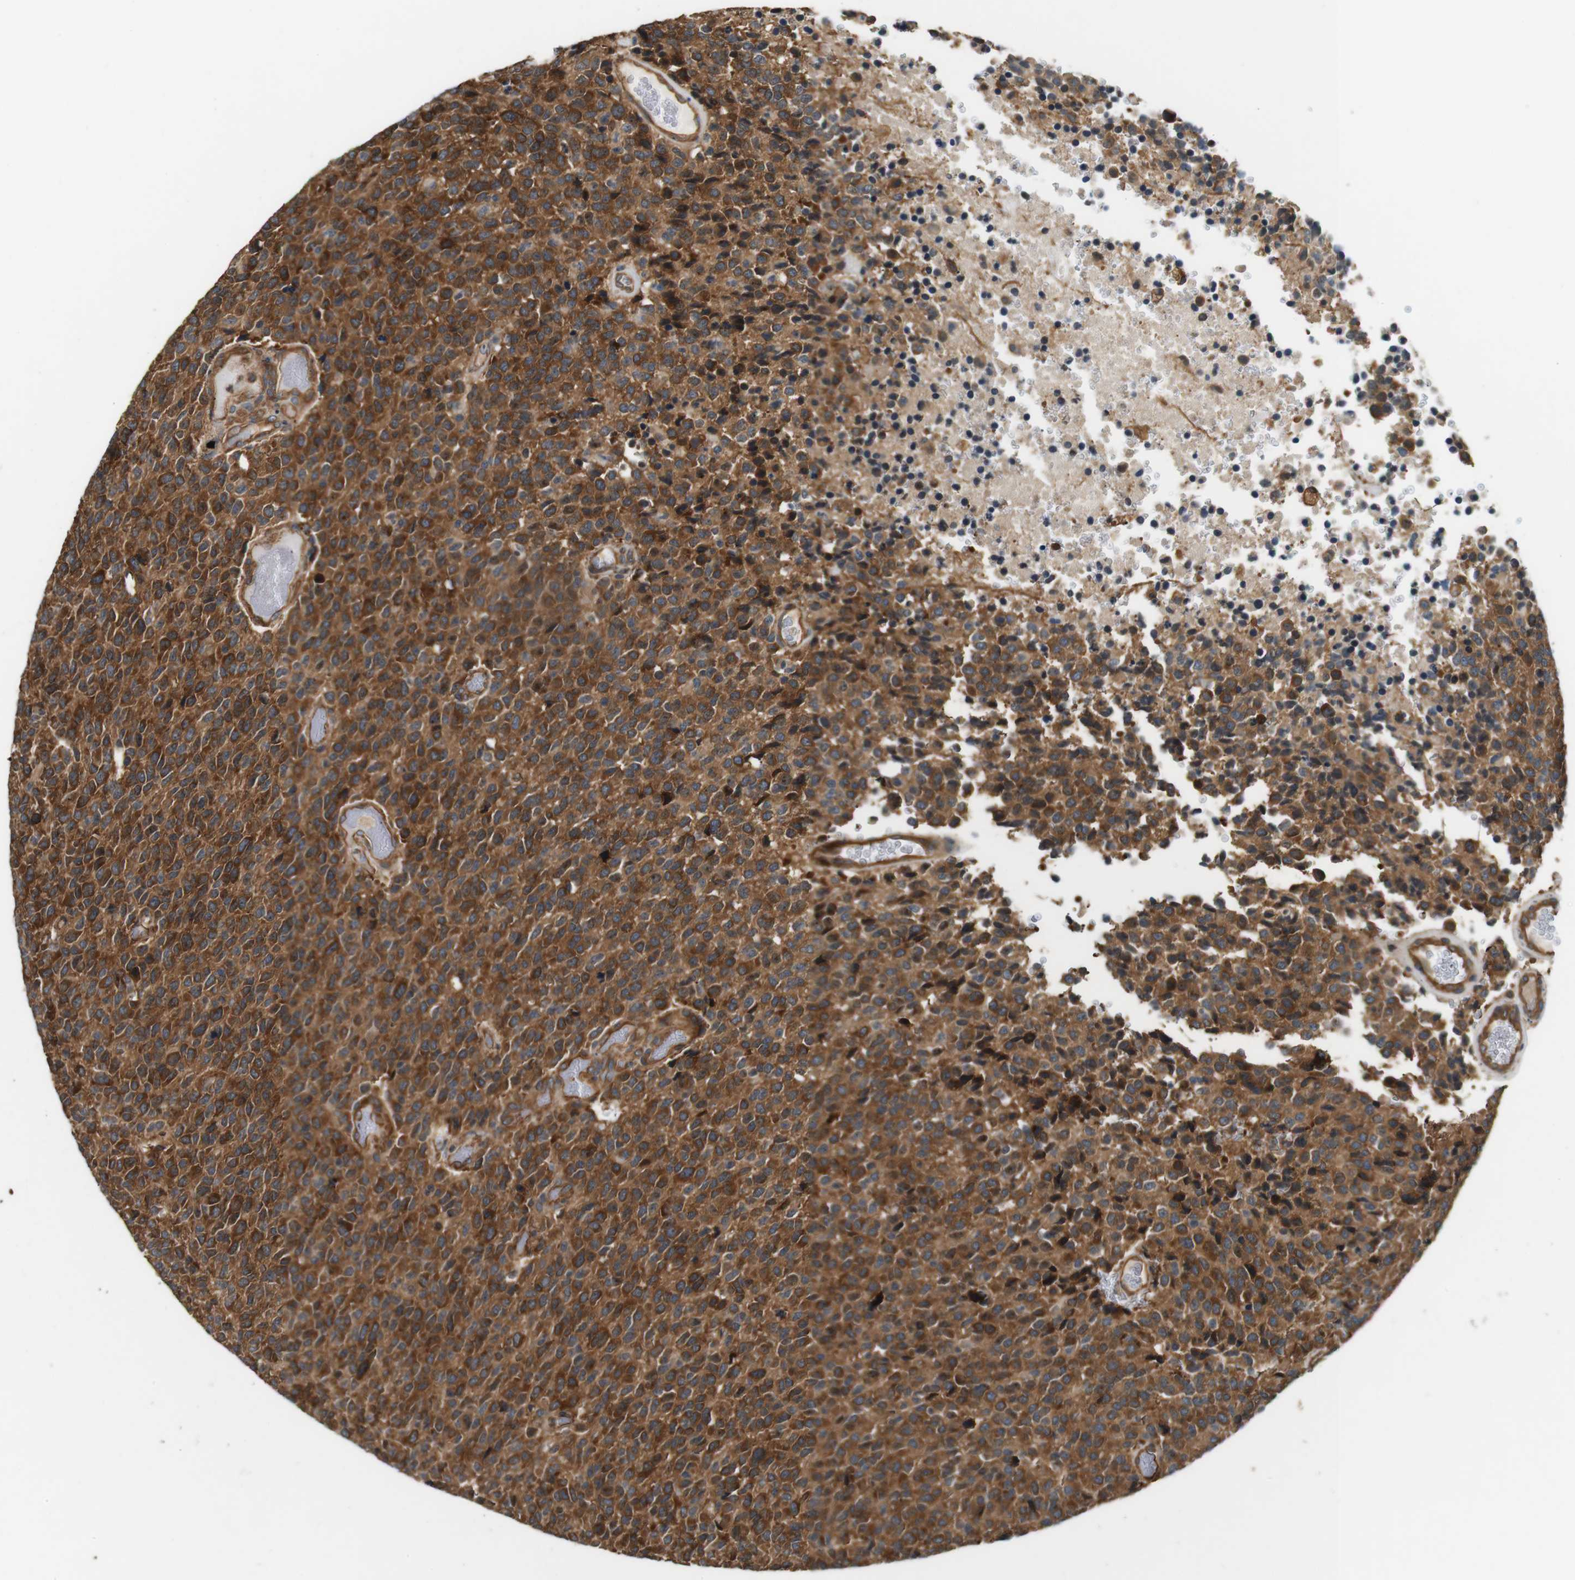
{"staining": {"intensity": "strong", "quantity": "25%-75%", "location": "cytoplasmic/membranous"}, "tissue": "glioma", "cell_type": "Tumor cells", "image_type": "cancer", "snomed": [{"axis": "morphology", "description": "Glioma, malignant, High grade"}, {"axis": "topography", "description": "pancreas cauda"}], "caption": "IHC of human malignant glioma (high-grade) demonstrates high levels of strong cytoplasmic/membranous positivity in about 25%-75% of tumor cells.", "gene": "PA2G4", "patient": {"sex": "male", "age": 60}}